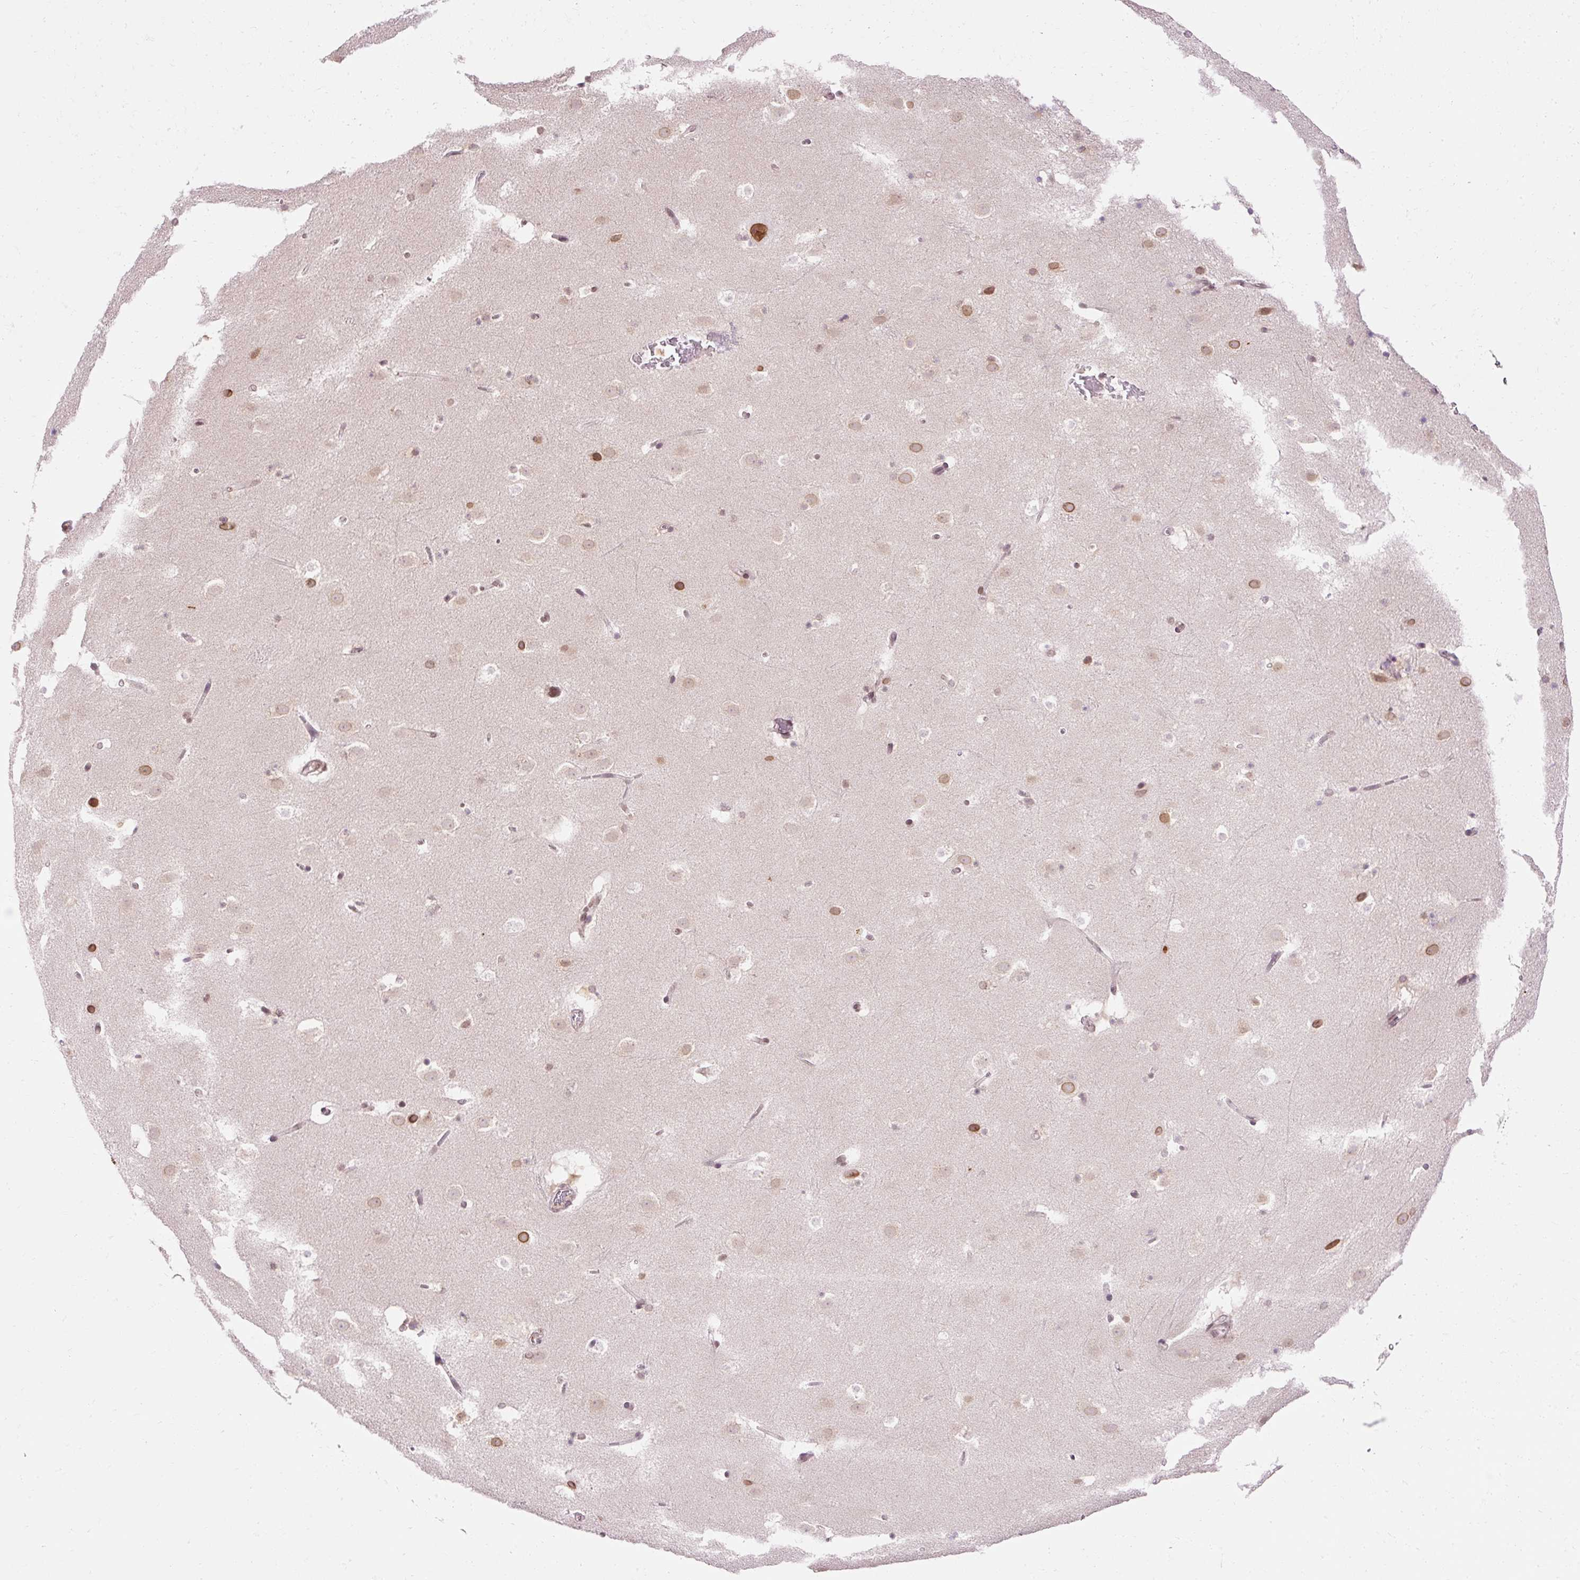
{"staining": {"intensity": "strong", "quantity": "<25%", "location": "cytoplasmic/membranous,nuclear"}, "tissue": "caudate", "cell_type": "Glial cells", "image_type": "normal", "snomed": [{"axis": "morphology", "description": "Normal tissue, NOS"}, {"axis": "topography", "description": "Lateral ventricle wall"}], "caption": "IHC image of unremarkable caudate stained for a protein (brown), which reveals medium levels of strong cytoplasmic/membranous,nuclear staining in about <25% of glial cells.", "gene": "ZNF610", "patient": {"sex": "male", "age": 37}}